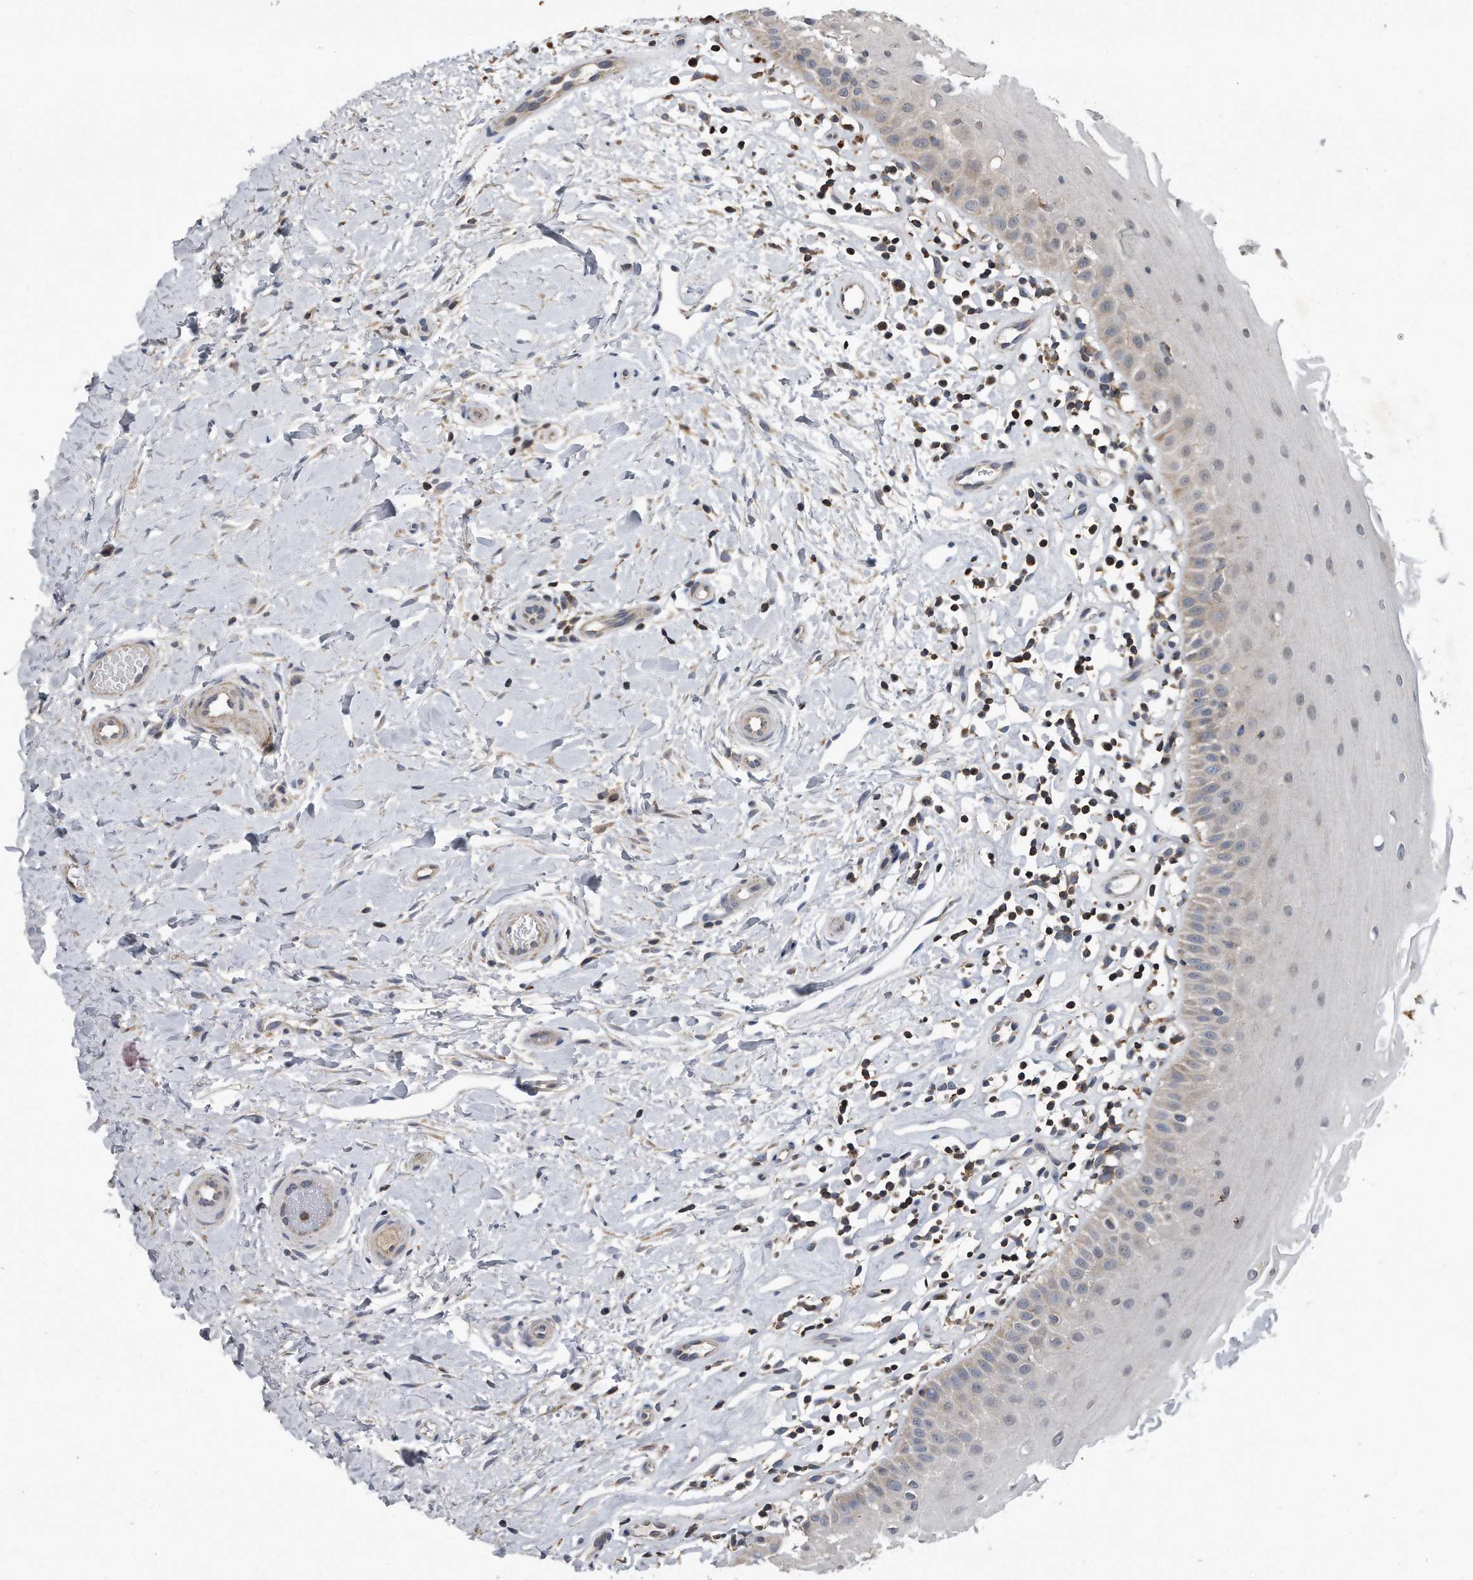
{"staining": {"intensity": "moderate", "quantity": "25%-75%", "location": "cytoplasmic/membranous"}, "tissue": "oral mucosa", "cell_type": "Squamous epithelial cells", "image_type": "normal", "snomed": [{"axis": "morphology", "description": "Normal tissue, NOS"}, {"axis": "topography", "description": "Oral tissue"}], "caption": "Protein expression analysis of unremarkable human oral mucosa reveals moderate cytoplasmic/membranous positivity in approximately 25%-75% of squamous epithelial cells. (Stains: DAB in brown, nuclei in blue, Microscopy: brightfield microscopy at high magnification).", "gene": "ALPK2", "patient": {"sex": "female", "age": 56}}